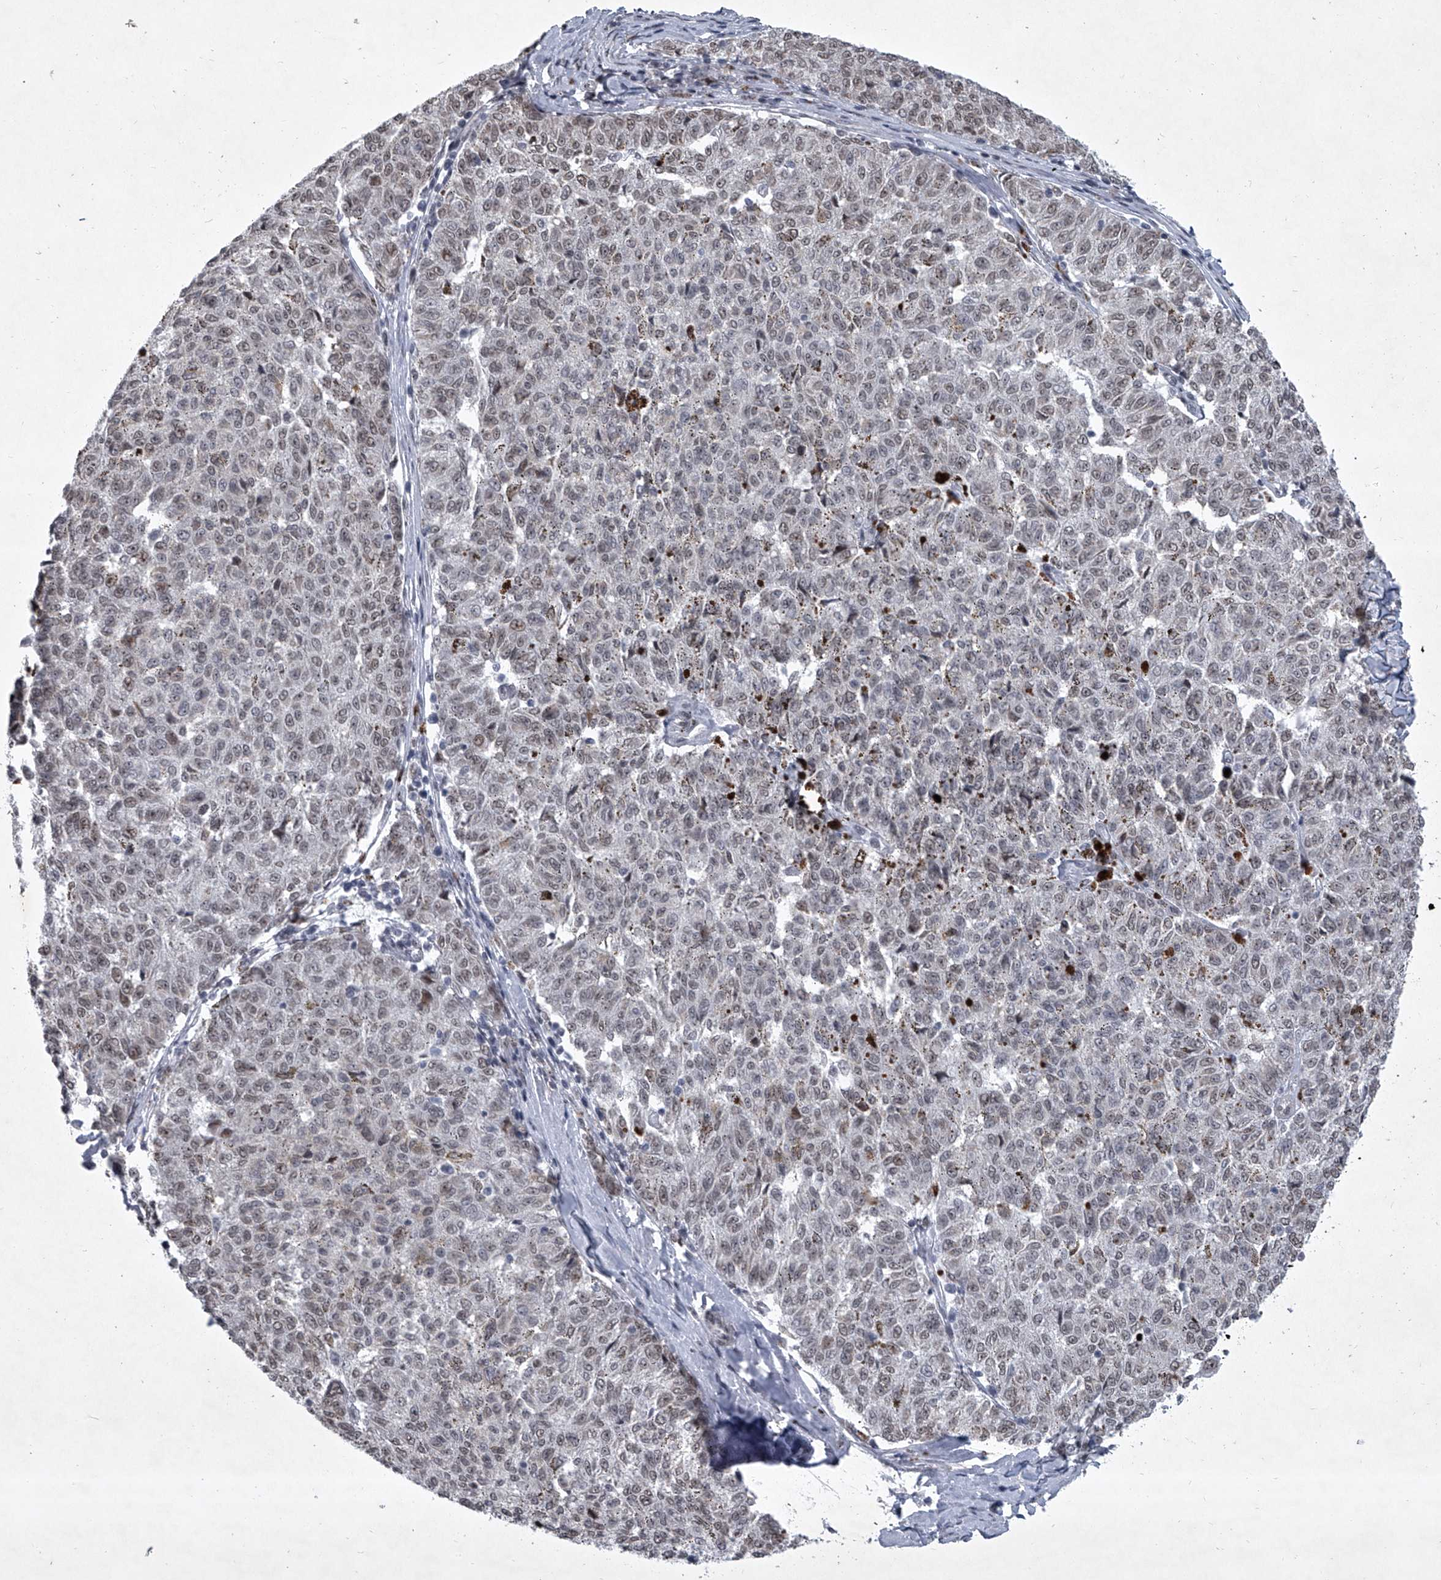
{"staining": {"intensity": "weak", "quantity": "25%-75%", "location": "nuclear"}, "tissue": "melanoma", "cell_type": "Tumor cells", "image_type": "cancer", "snomed": [{"axis": "morphology", "description": "Malignant melanoma, NOS"}, {"axis": "topography", "description": "Skin"}], "caption": "Melanoma tissue exhibits weak nuclear expression in approximately 25%-75% of tumor cells, visualized by immunohistochemistry.", "gene": "MLLT1", "patient": {"sex": "female", "age": 72}}